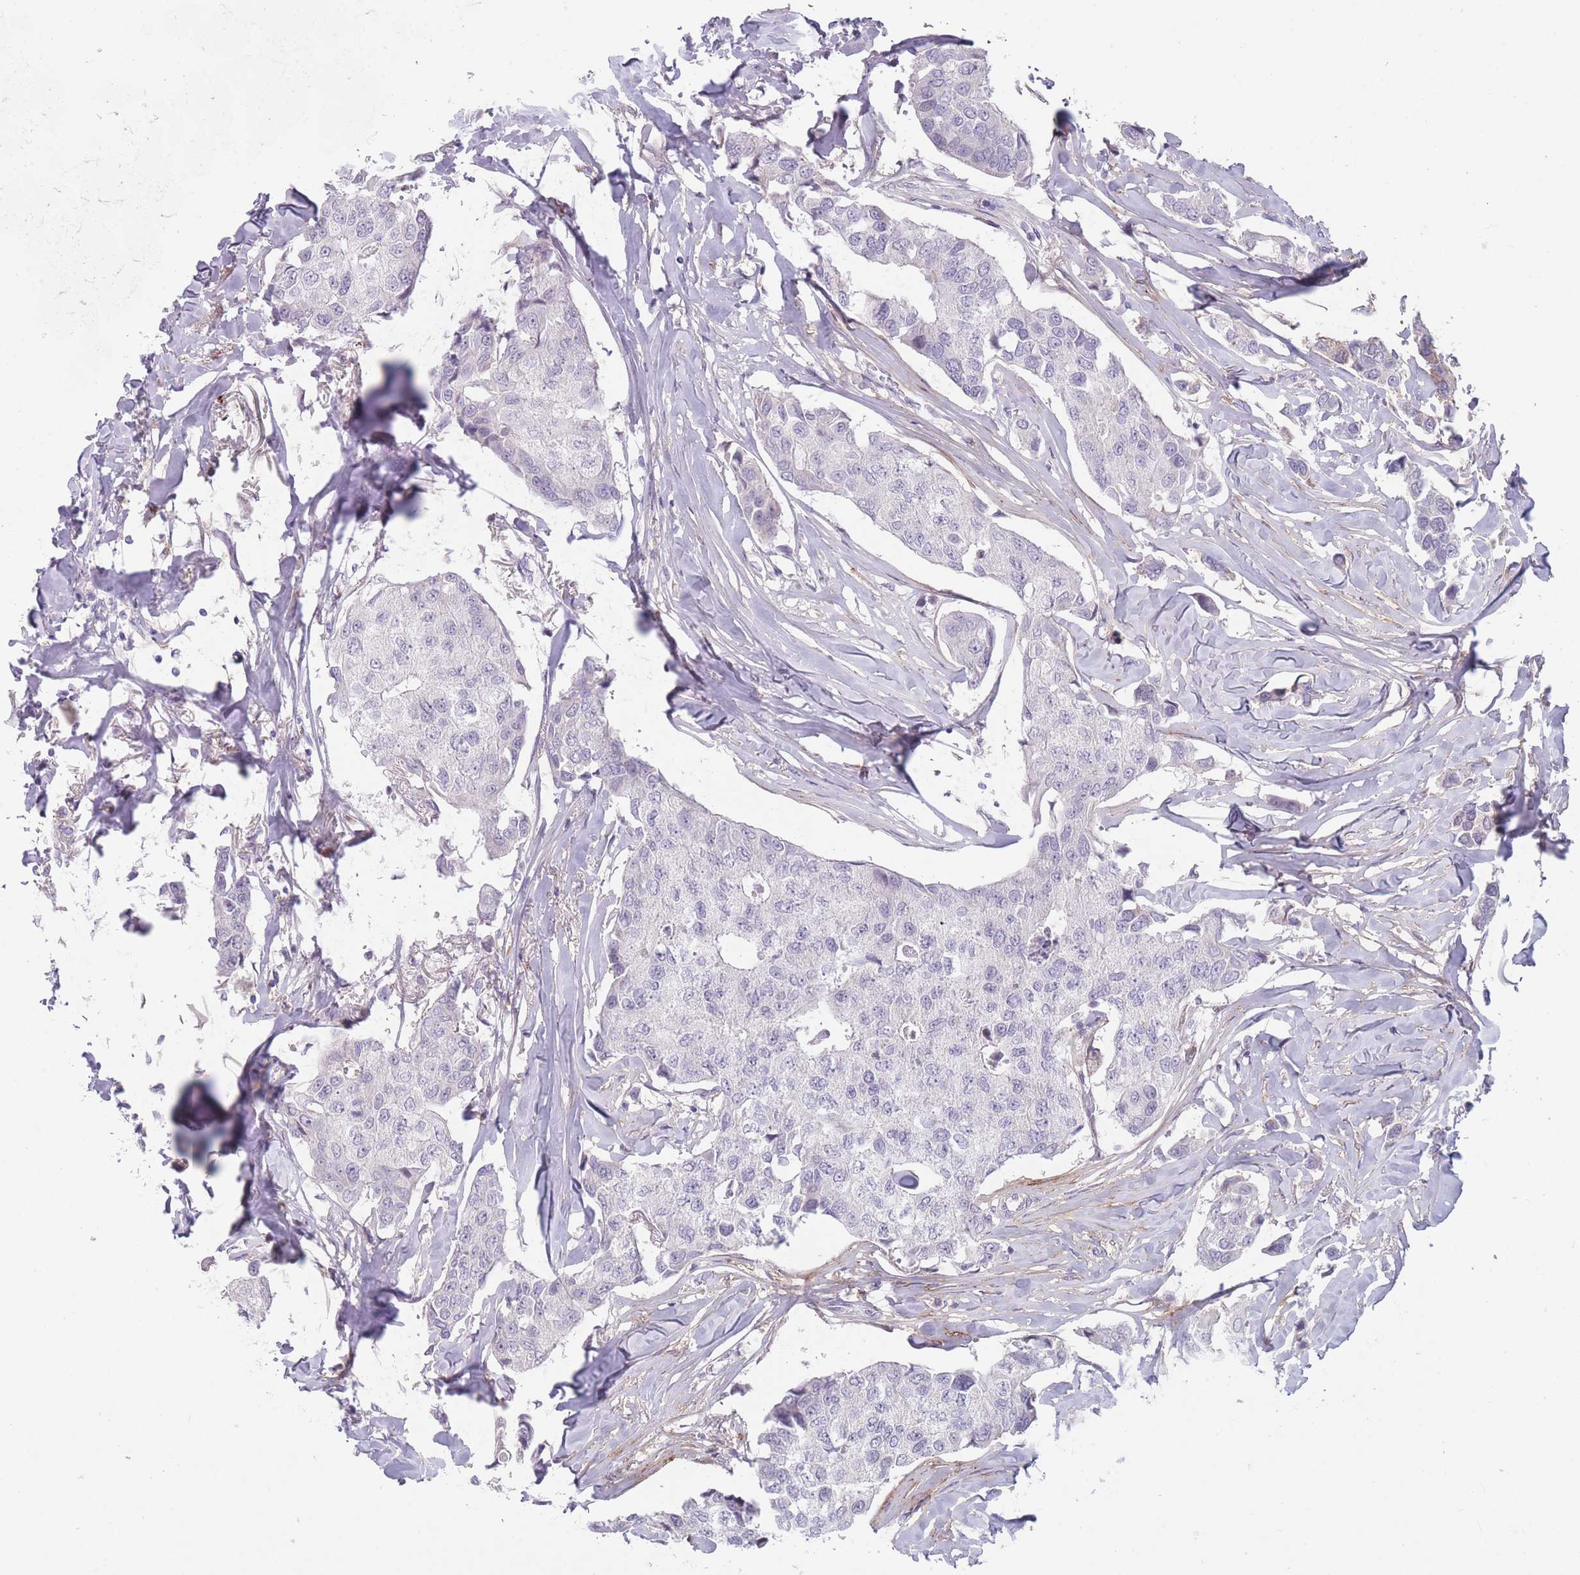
{"staining": {"intensity": "negative", "quantity": "none", "location": "none"}, "tissue": "breast cancer", "cell_type": "Tumor cells", "image_type": "cancer", "snomed": [{"axis": "morphology", "description": "Duct carcinoma"}, {"axis": "topography", "description": "Breast"}], "caption": "IHC of breast infiltrating ductal carcinoma exhibits no expression in tumor cells.", "gene": "PAIP2B", "patient": {"sex": "female", "age": 80}}